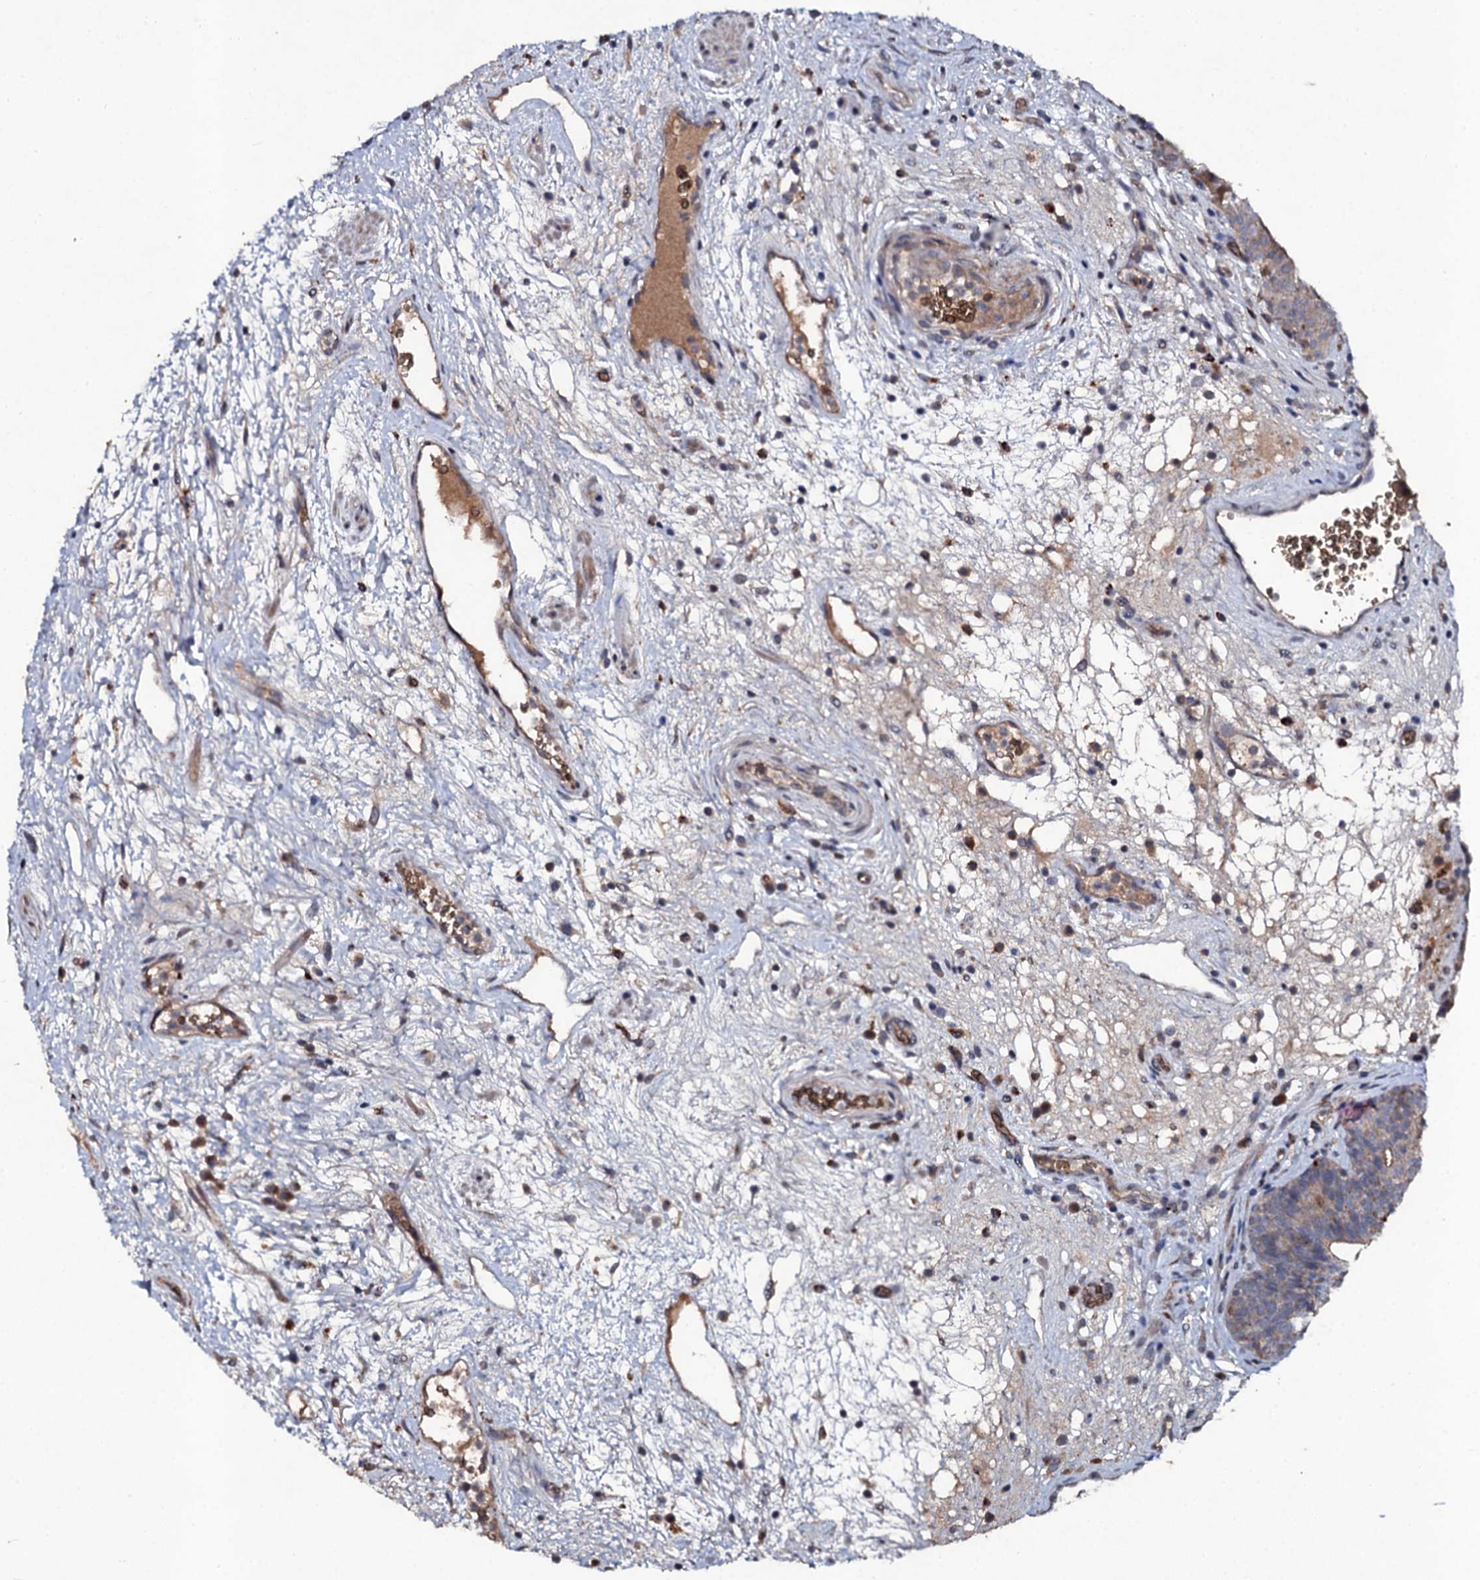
{"staining": {"intensity": "weak", "quantity": "<25%", "location": "cytoplasmic/membranous"}, "tissue": "urinary bladder", "cell_type": "Urothelial cells", "image_type": "normal", "snomed": [{"axis": "morphology", "description": "Normal tissue, NOS"}, {"axis": "topography", "description": "Urinary bladder"}], "caption": "IHC image of normal urinary bladder: human urinary bladder stained with DAB reveals no significant protein expression in urothelial cells.", "gene": "LRRC28", "patient": {"sex": "male", "age": 71}}